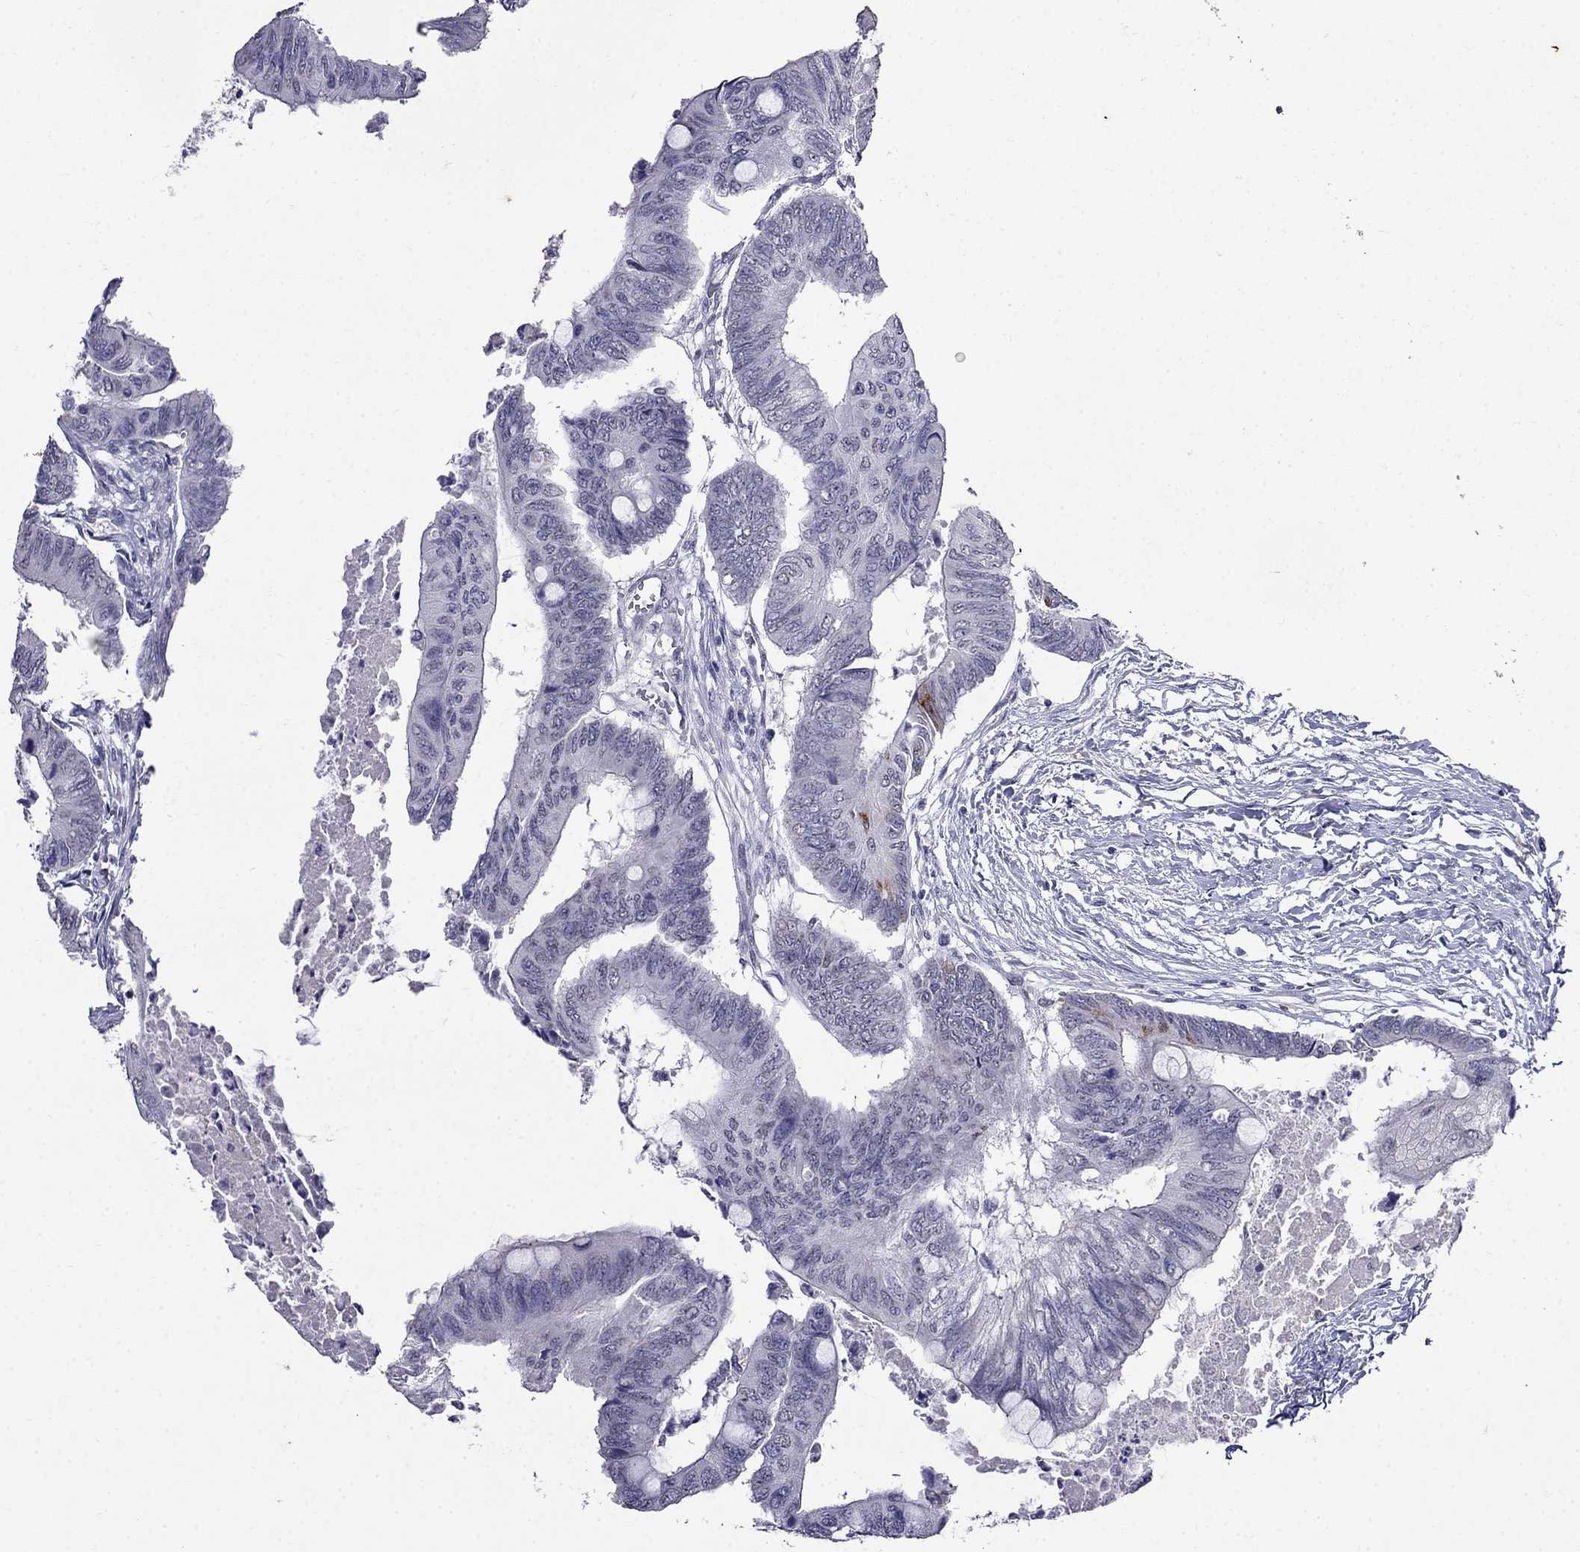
{"staining": {"intensity": "negative", "quantity": "none", "location": "none"}, "tissue": "colorectal cancer", "cell_type": "Tumor cells", "image_type": "cancer", "snomed": [{"axis": "morphology", "description": "Normal tissue, NOS"}, {"axis": "morphology", "description": "Adenocarcinoma, NOS"}, {"axis": "topography", "description": "Rectum"}, {"axis": "topography", "description": "Peripheral nerve tissue"}], "caption": "A micrograph of colorectal cancer stained for a protein reveals no brown staining in tumor cells. (DAB IHC with hematoxylin counter stain).", "gene": "CD8B", "patient": {"sex": "male", "age": 92}}